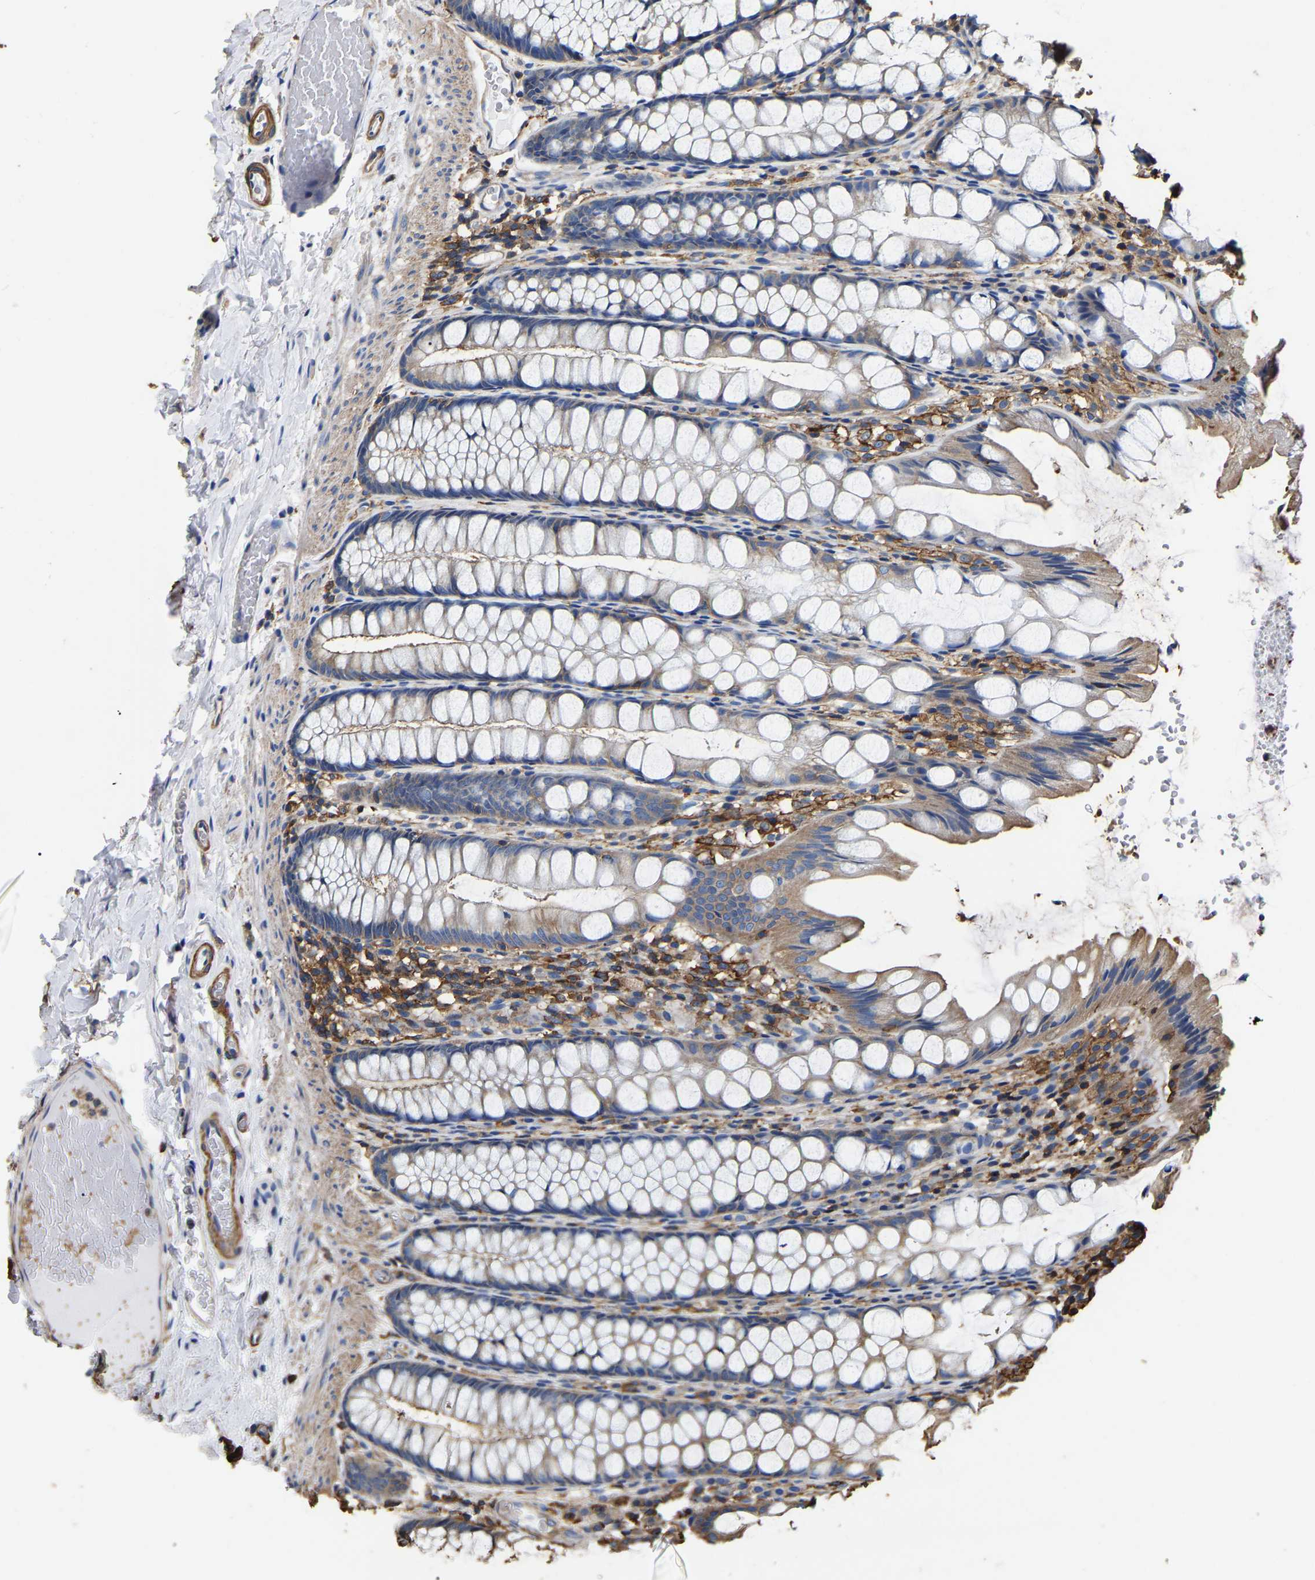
{"staining": {"intensity": "moderate", "quantity": ">75%", "location": "cytoplasmic/membranous"}, "tissue": "colon", "cell_type": "Endothelial cells", "image_type": "normal", "snomed": [{"axis": "morphology", "description": "Normal tissue, NOS"}, {"axis": "topography", "description": "Colon"}], "caption": "Immunohistochemistry photomicrograph of benign colon: colon stained using immunohistochemistry (IHC) exhibits medium levels of moderate protein expression localized specifically in the cytoplasmic/membranous of endothelial cells, appearing as a cytoplasmic/membranous brown color.", "gene": "ARMT1", "patient": {"sex": "male", "age": 47}}